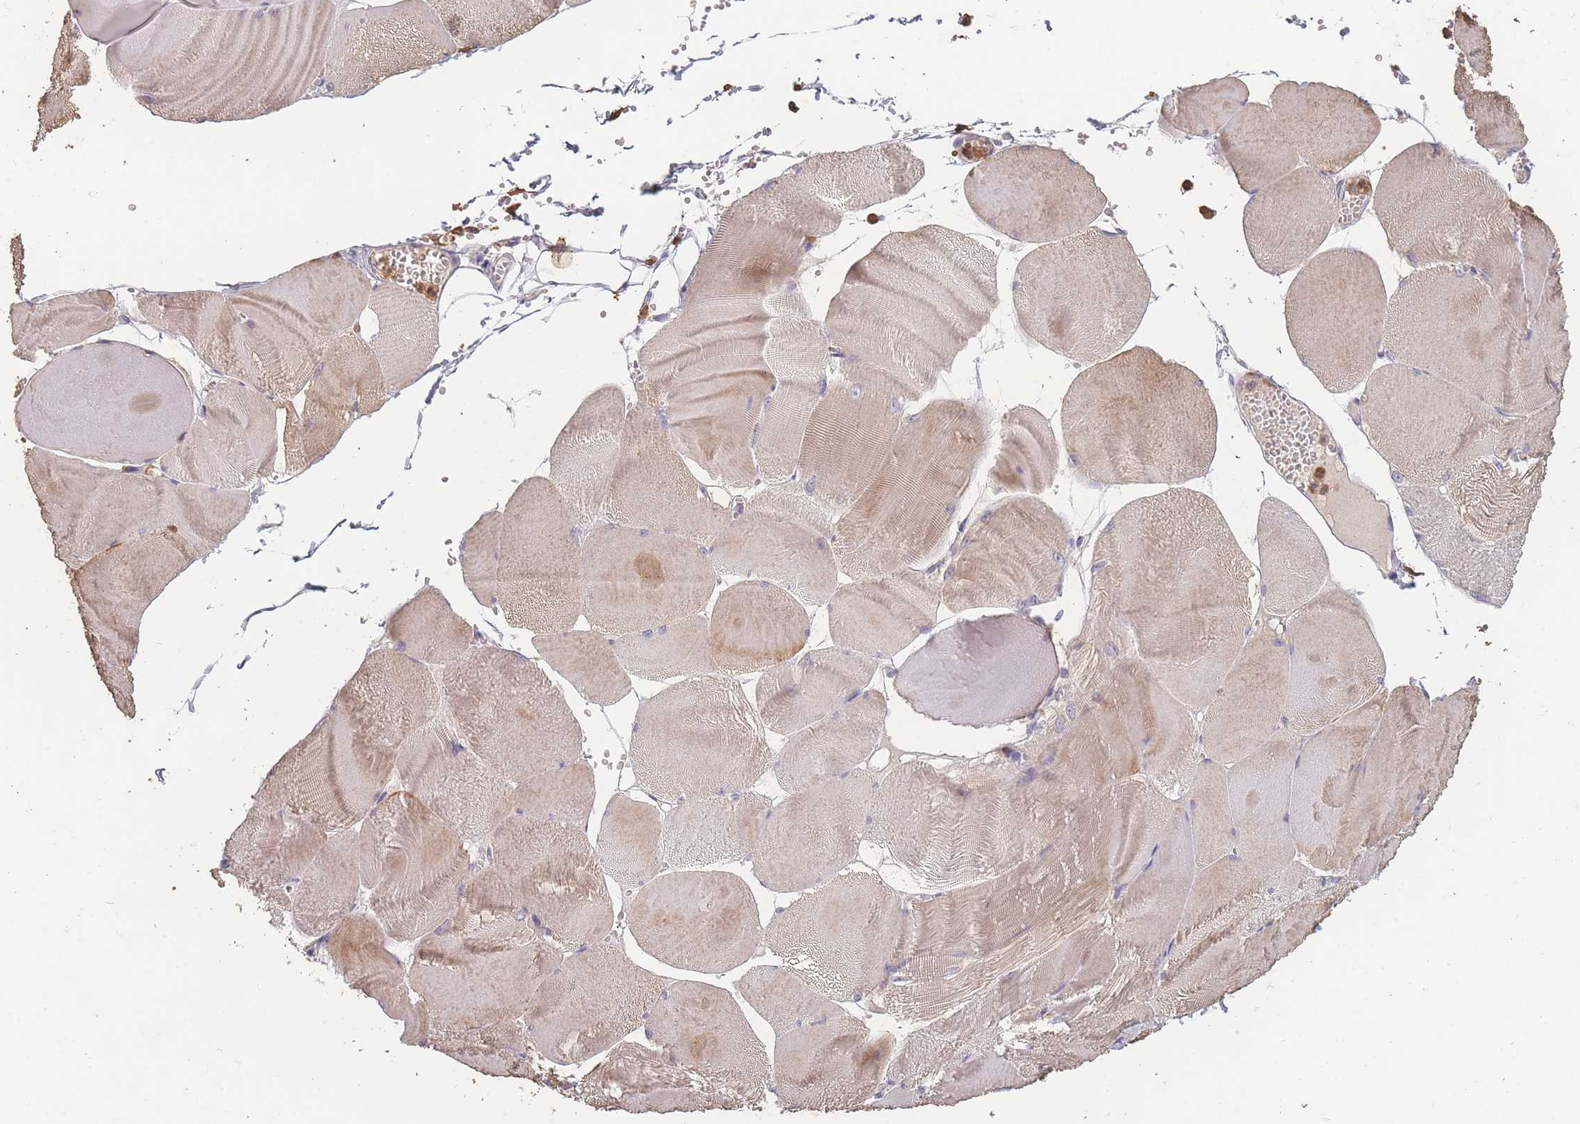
{"staining": {"intensity": "weak", "quantity": "25%-75%", "location": "cytoplasmic/membranous"}, "tissue": "skeletal muscle", "cell_type": "Myocytes", "image_type": "normal", "snomed": [{"axis": "morphology", "description": "Normal tissue, NOS"}, {"axis": "morphology", "description": "Basal cell carcinoma"}, {"axis": "topography", "description": "Skeletal muscle"}], "caption": "Skeletal muscle stained for a protein (brown) reveals weak cytoplasmic/membranous positive expression in about 25%-75% of myocytes.", "gene": "BST1", "patient": {"sex": "female", "age": 64}}